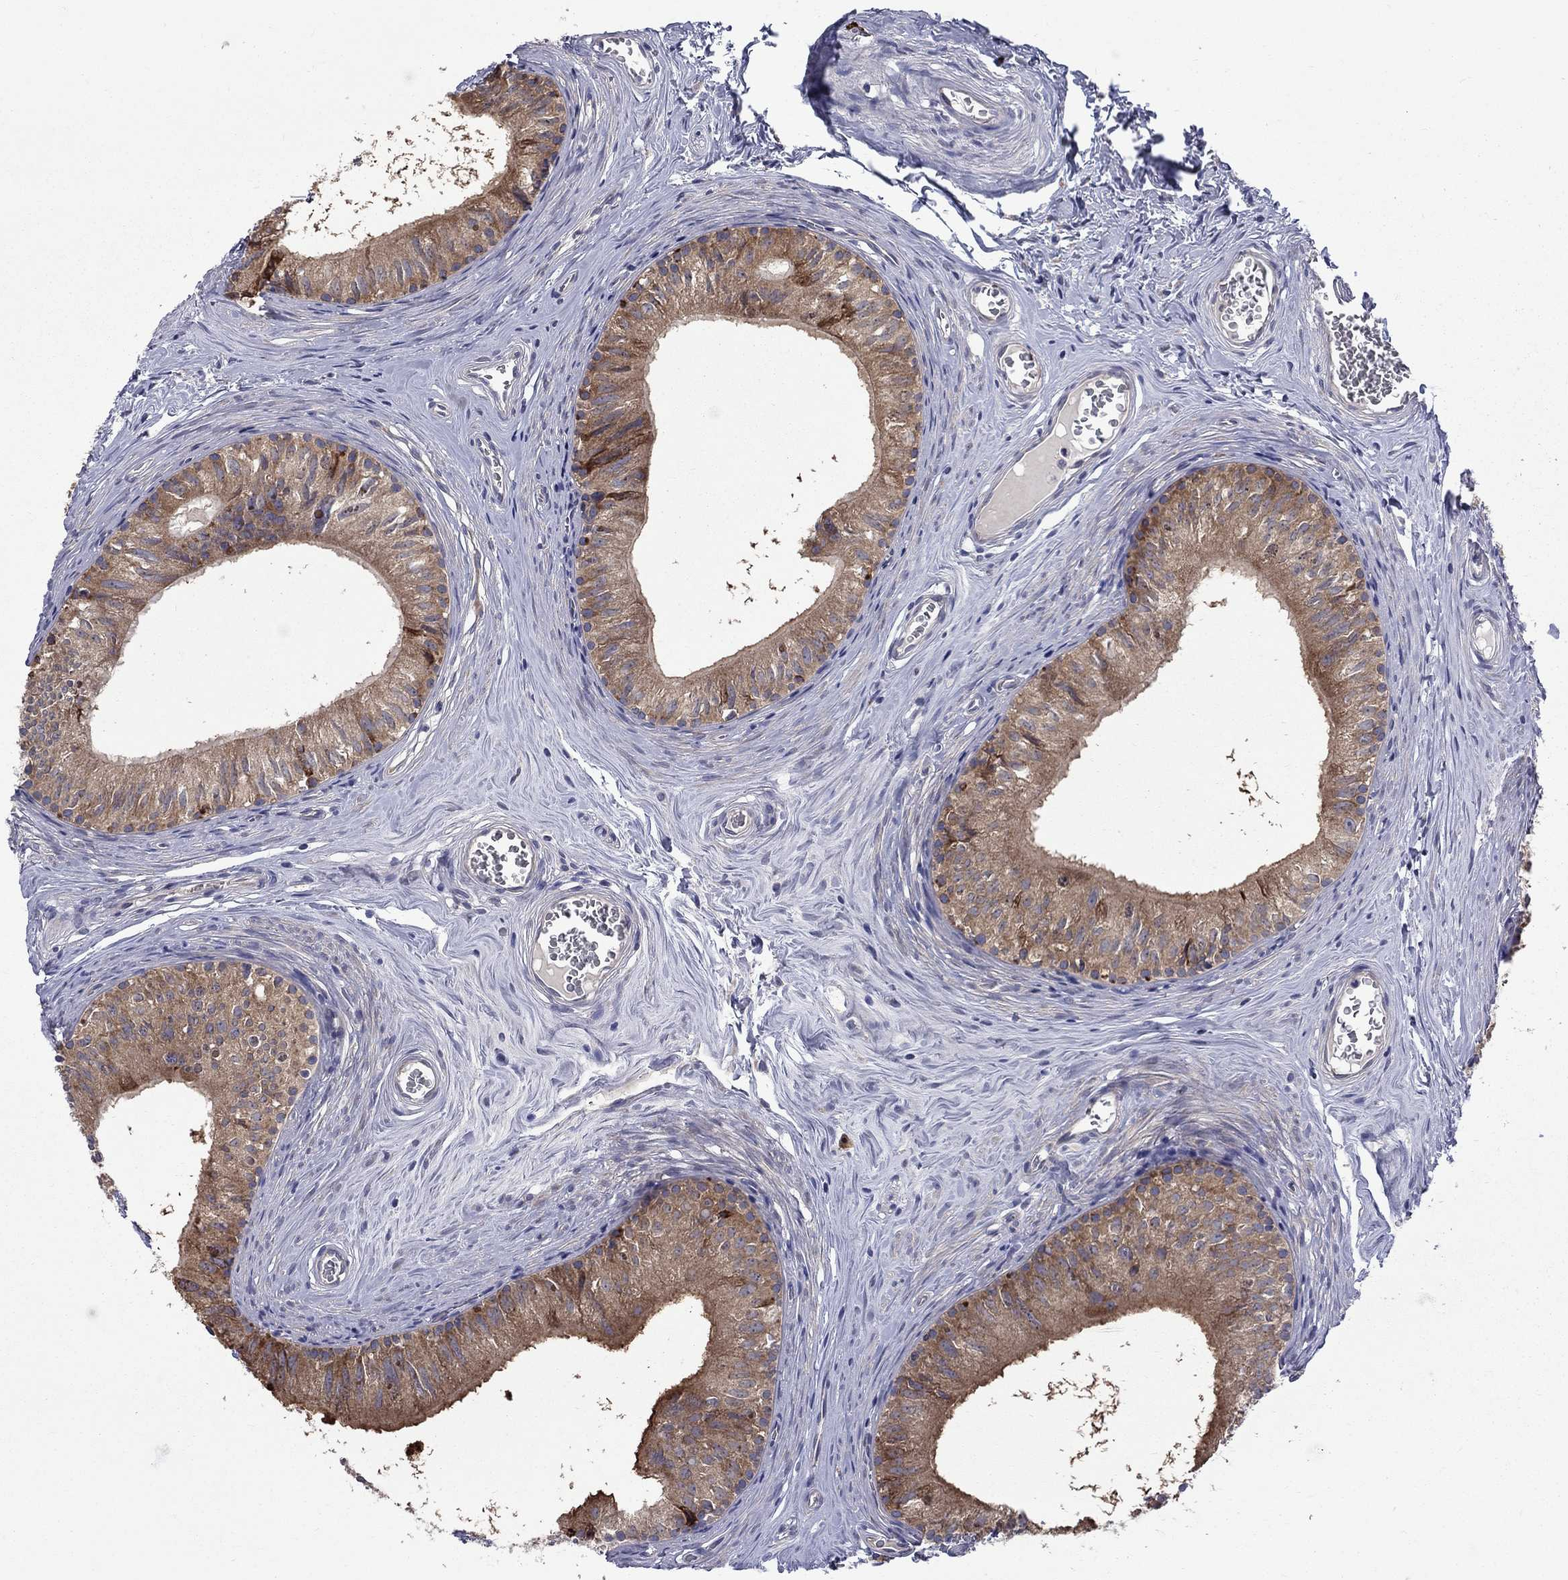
{"staining": {"intensity": "strong", "quantity": "<25%", "location": "cytoplasmic/membranous"}, "tissue": "epididymis", "cell_type": "Glandular cells", "image_type": "normal", "snomed": [{"axis": "morphology", "description": "Normal tissue, NOS"}, {"axis": "topography", "description": "Epididymis"}], "caption": "Immunohistochemical staining of normal human epididymis exhibits <25% levels of strong cytoplasmic/membranous protein staining in about <25% of glandular cells.", "gene": "ASNS", "patient": {"sex": "male", "age": 52}}